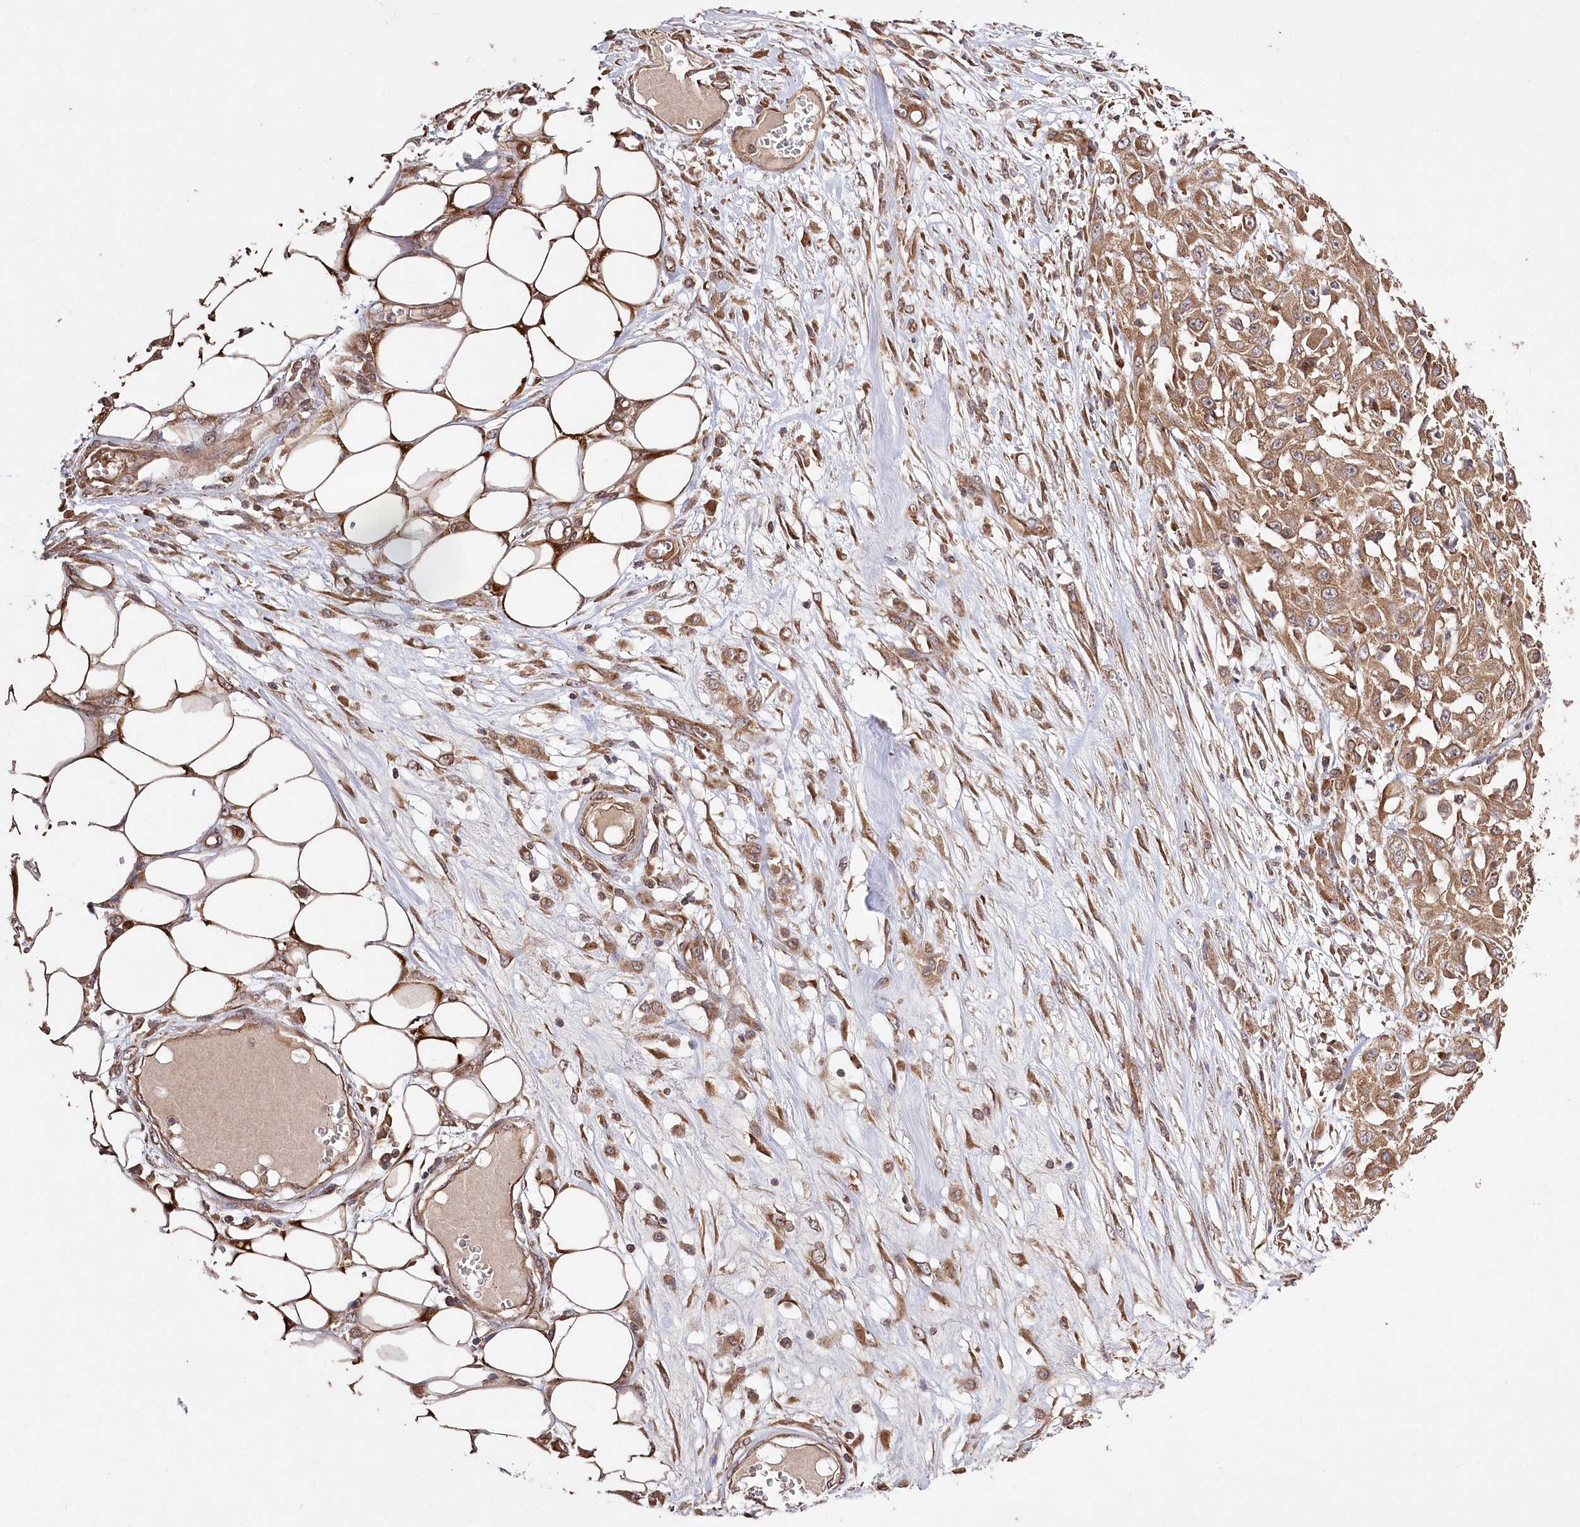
{"staining": {"intensity": "moderate", "quantity": ">75%", "location": "cytoplasmic/membranous"}, "tissue": "skin cancer", "cell_type": "Tumor cells", "image_type": "cancer", "snomed": [{"axis": "morphology", "description": "Squamous cell carcinoma, NOS"}, {"axis": "morphology", "description": "Squamous cell carcinoma, metastatic, NOS"}, {"axis": "topography", "description": "Skin"}, {"axis": "topography", "description": "Lymph node"}], "caption": "Skin cancer (squamous cell carcinoma) stained for a protein (brown) reveals moderate cytoplasmic/membranous positive expression in approximately >75% of tumor cells.", "gene": "PRSS53", "patient": {"sex": "male", "age": 75}}